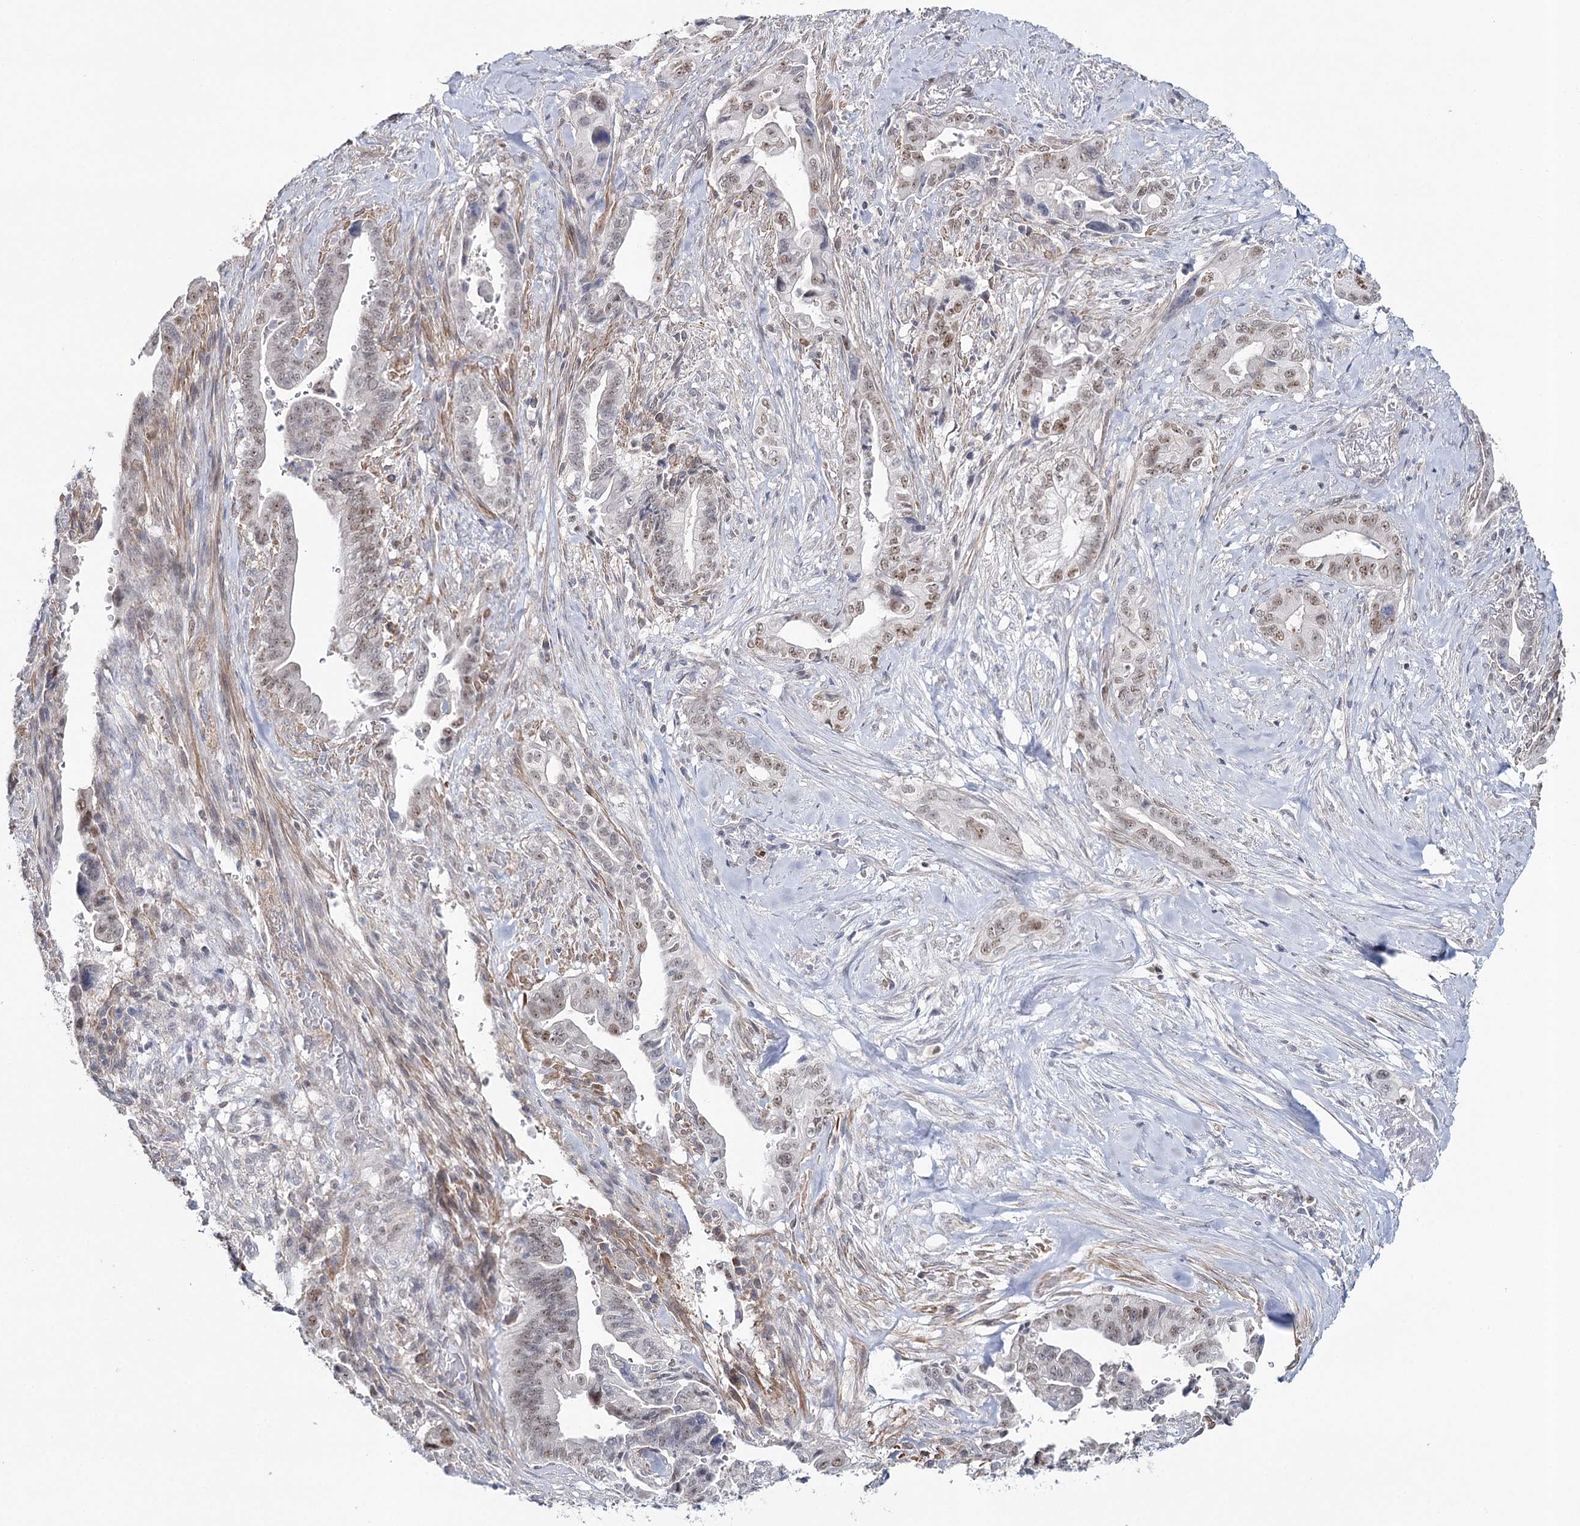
{"staining": {"intensity": "moderate", "quantity": "25%-75%", "location": "nuclear"}, "tissue": "pancreatic cancer", "cell_type": "Tumor cells", "image_type": "cancer", "snomed": [{"axis": "morphology", "description": "Adenocarcinoma, NOS"}, {"axis": "topography", "description": "Pancreas"}], "caption": "Immunohistochemical staining of pancreatic cancer (adenocarcinoma) displays medium levels of moderate nuclear protein expression in about 25%-75% of tumor cells.", "gene": "ZC3H8", "patient": {"sex": "male", "age": 70}}